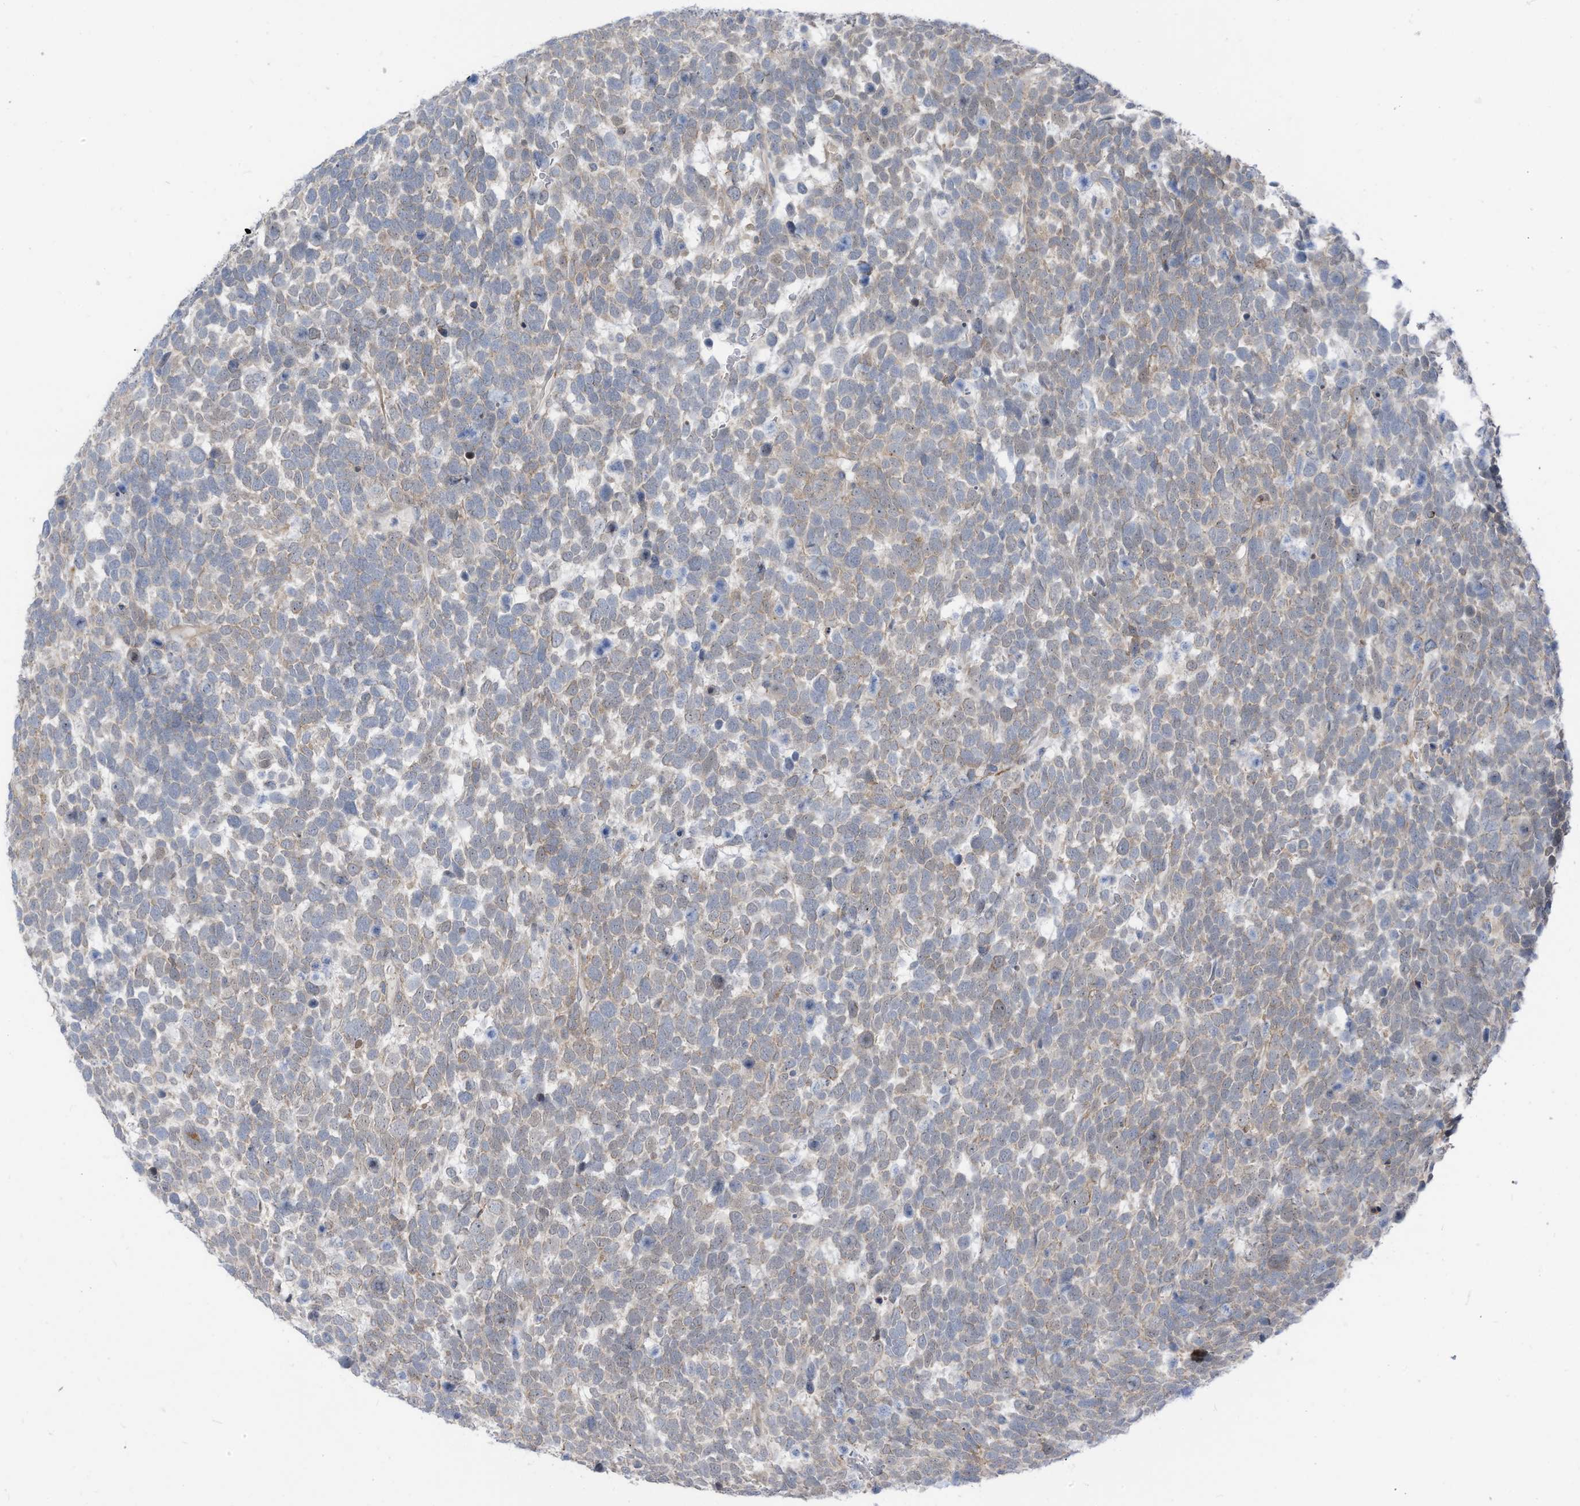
{"staining": {"intensity": "weak", "quantity": "25%-75%", "location": "cytoplasmic/membranous"}, "tissue": "urothelial cancer", "cell_type": "Tumor cells", "image_type": "cancer", "snomed": [{"axis": "morphology", "description": "Urothelial carcinoma, High grade"}, {"axis": "topography", "description": "Urinary bladder"}], "caption": "Protein expression analysis of human urothelial carcinoma (high-grade) reveals weak cytoplasmic/membranous staining in about 25%-75% of tumor cells.", "gene": "GPATCH3", "patient": {"sex": "female", "age": 82}}